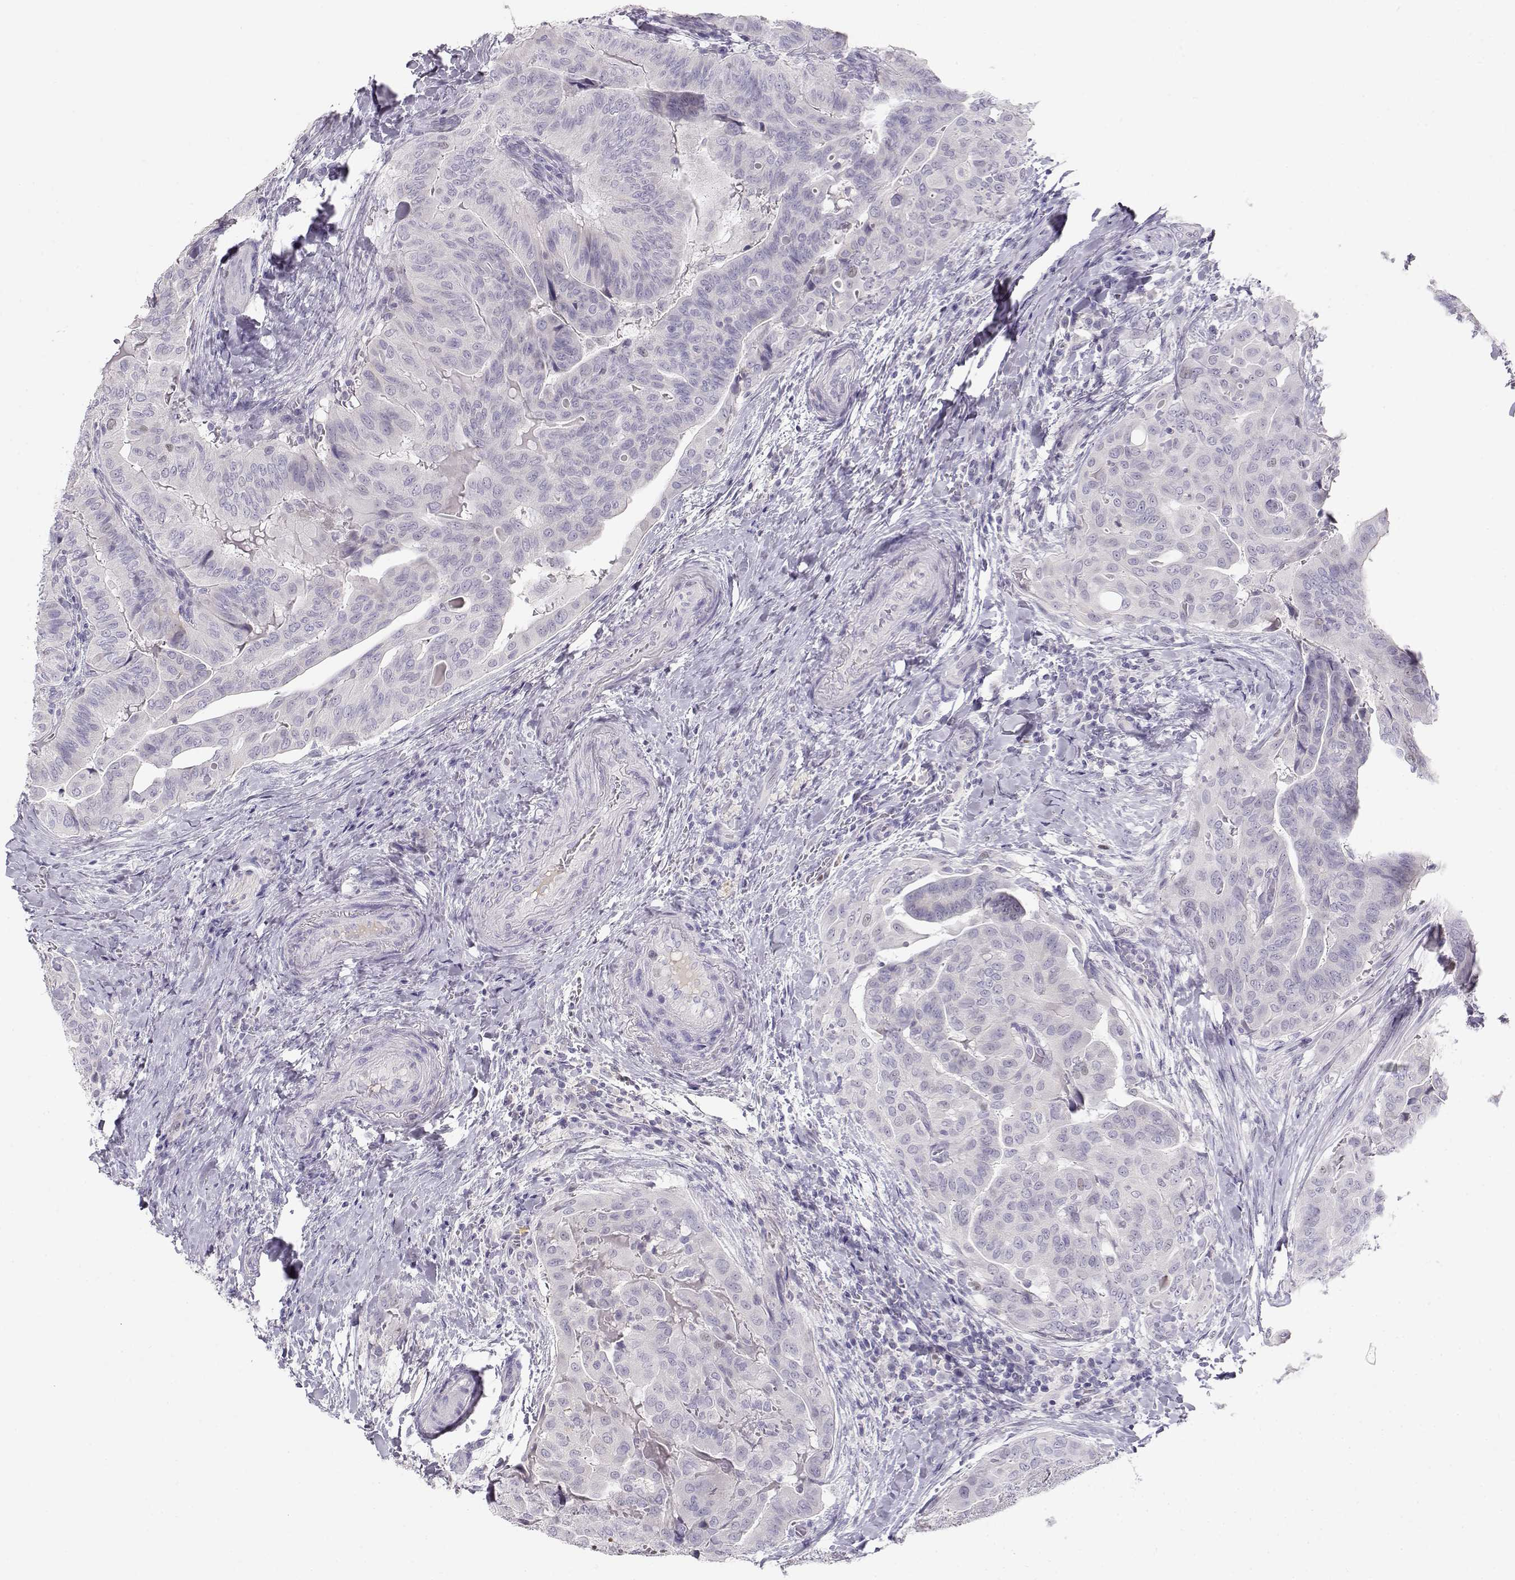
{"staining": {"intensity": "negative", "quantity": "none", "location": "none"}, "tissue": "thyroid cancer", "cell_type": "Tumor cells", "image_type": "cancer", "snomed": [{"axis": "morphology", "description": "Papillary adenocarcinoma, NOS"}, {"axis": "topography", "description": "Thyroid gland"}], "caption": "The micrograph displays no staining of tumor cells in thyroid cancer.", "gene": "OPN5", "patient": {"sex": "female", "age": 68}}